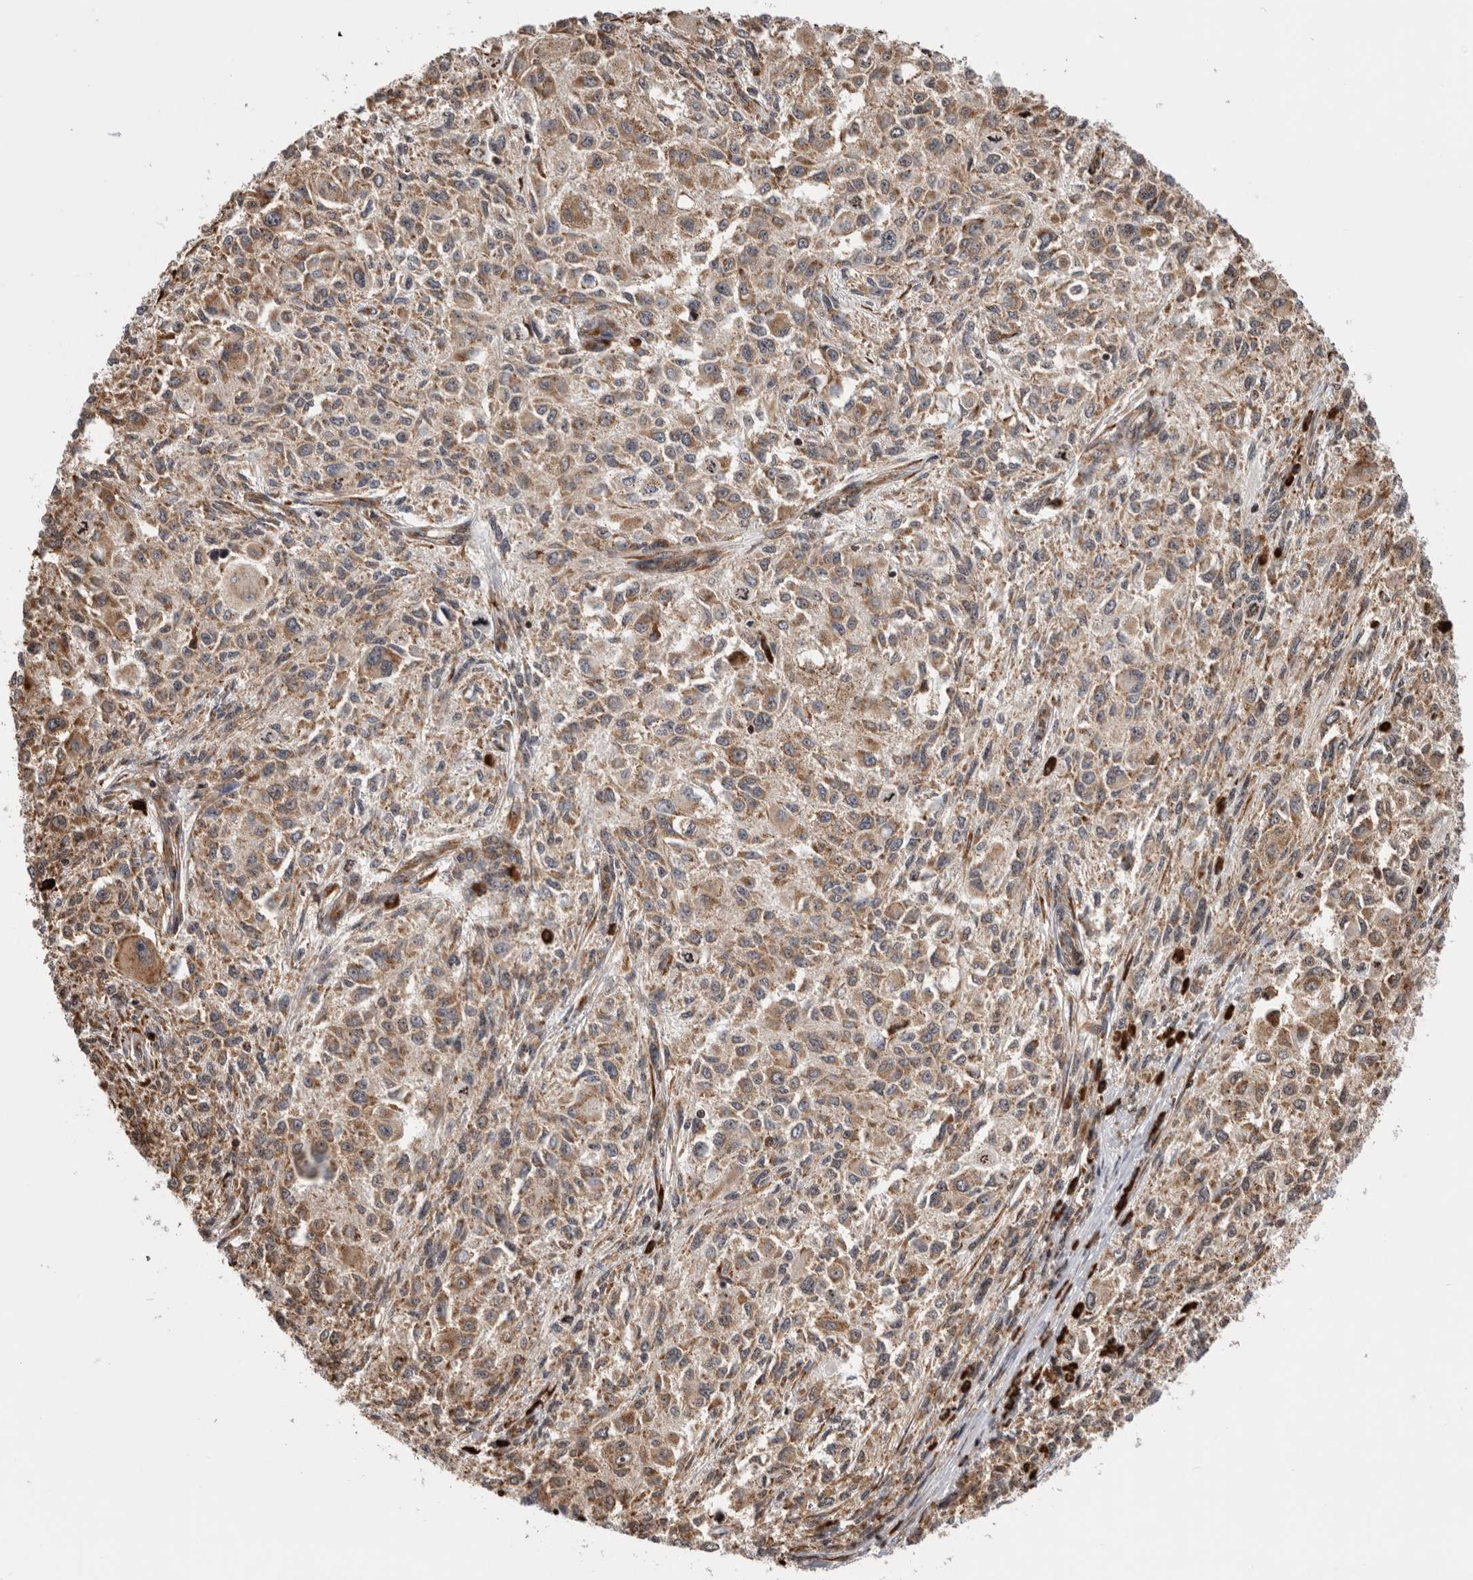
{"staining": {"intensity": "weak", "quantity": ">75%", "location": "cytoplasmic/membranous"}, "tissue": "melanoma", "cell_type": "Tumor cells", "image_type": "cancer", "snomed": [{"axis": "morphology", "description": "Necrosis, NOS"}, {"axis": "morphology", "description": "Malignant melanoma, NOS"}, {"axis": "topography", "description": "Skin"}], "caption": "Melanoma tissue reveals weak cytoplasmic/membranous staining in about >75% of tumor cells", "gene": "FZD3", "patient": {"sex": "female", "age": 87}}